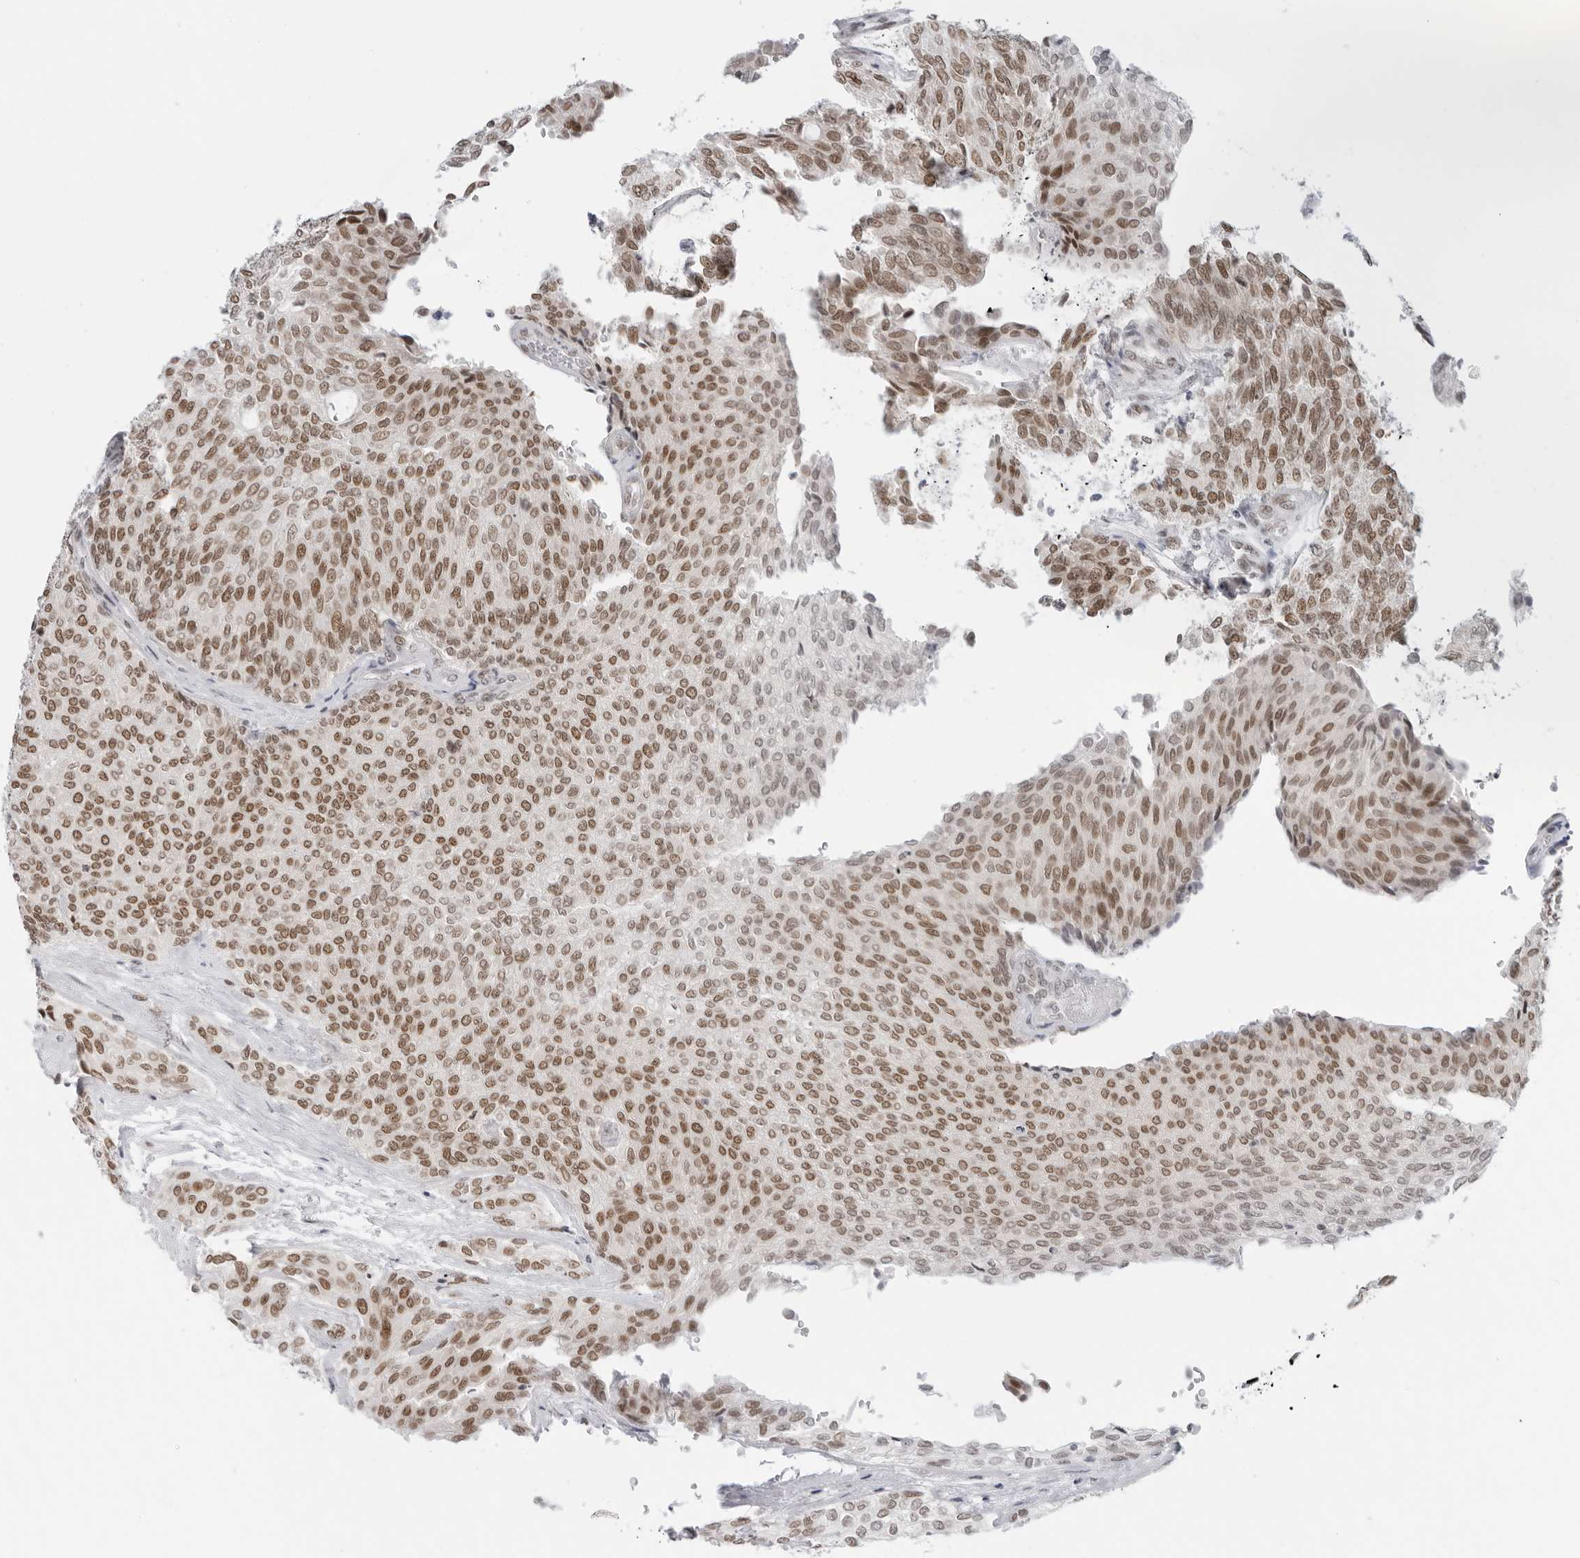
{"staining": {"intensity": "moderate", "quantity": ">75%", "location": "nuclear"}, "tissue": "urothelial cancer", "cell_type": "Tumor cells", "image_type": "cancer", "snomed": [{"axis": "morphology", "description": "Urothelial carcinoma, Low grade"}, {"axis": "topography", "description": "Urinary bladder"}], "caption": "This is an image of IHC staining of low-grade urothelial carcinoma, which shows moderate expression in the nuclear of tumor cells.", "gene": "FOXK2", "patient": {"sex": "female", "age": 79}}